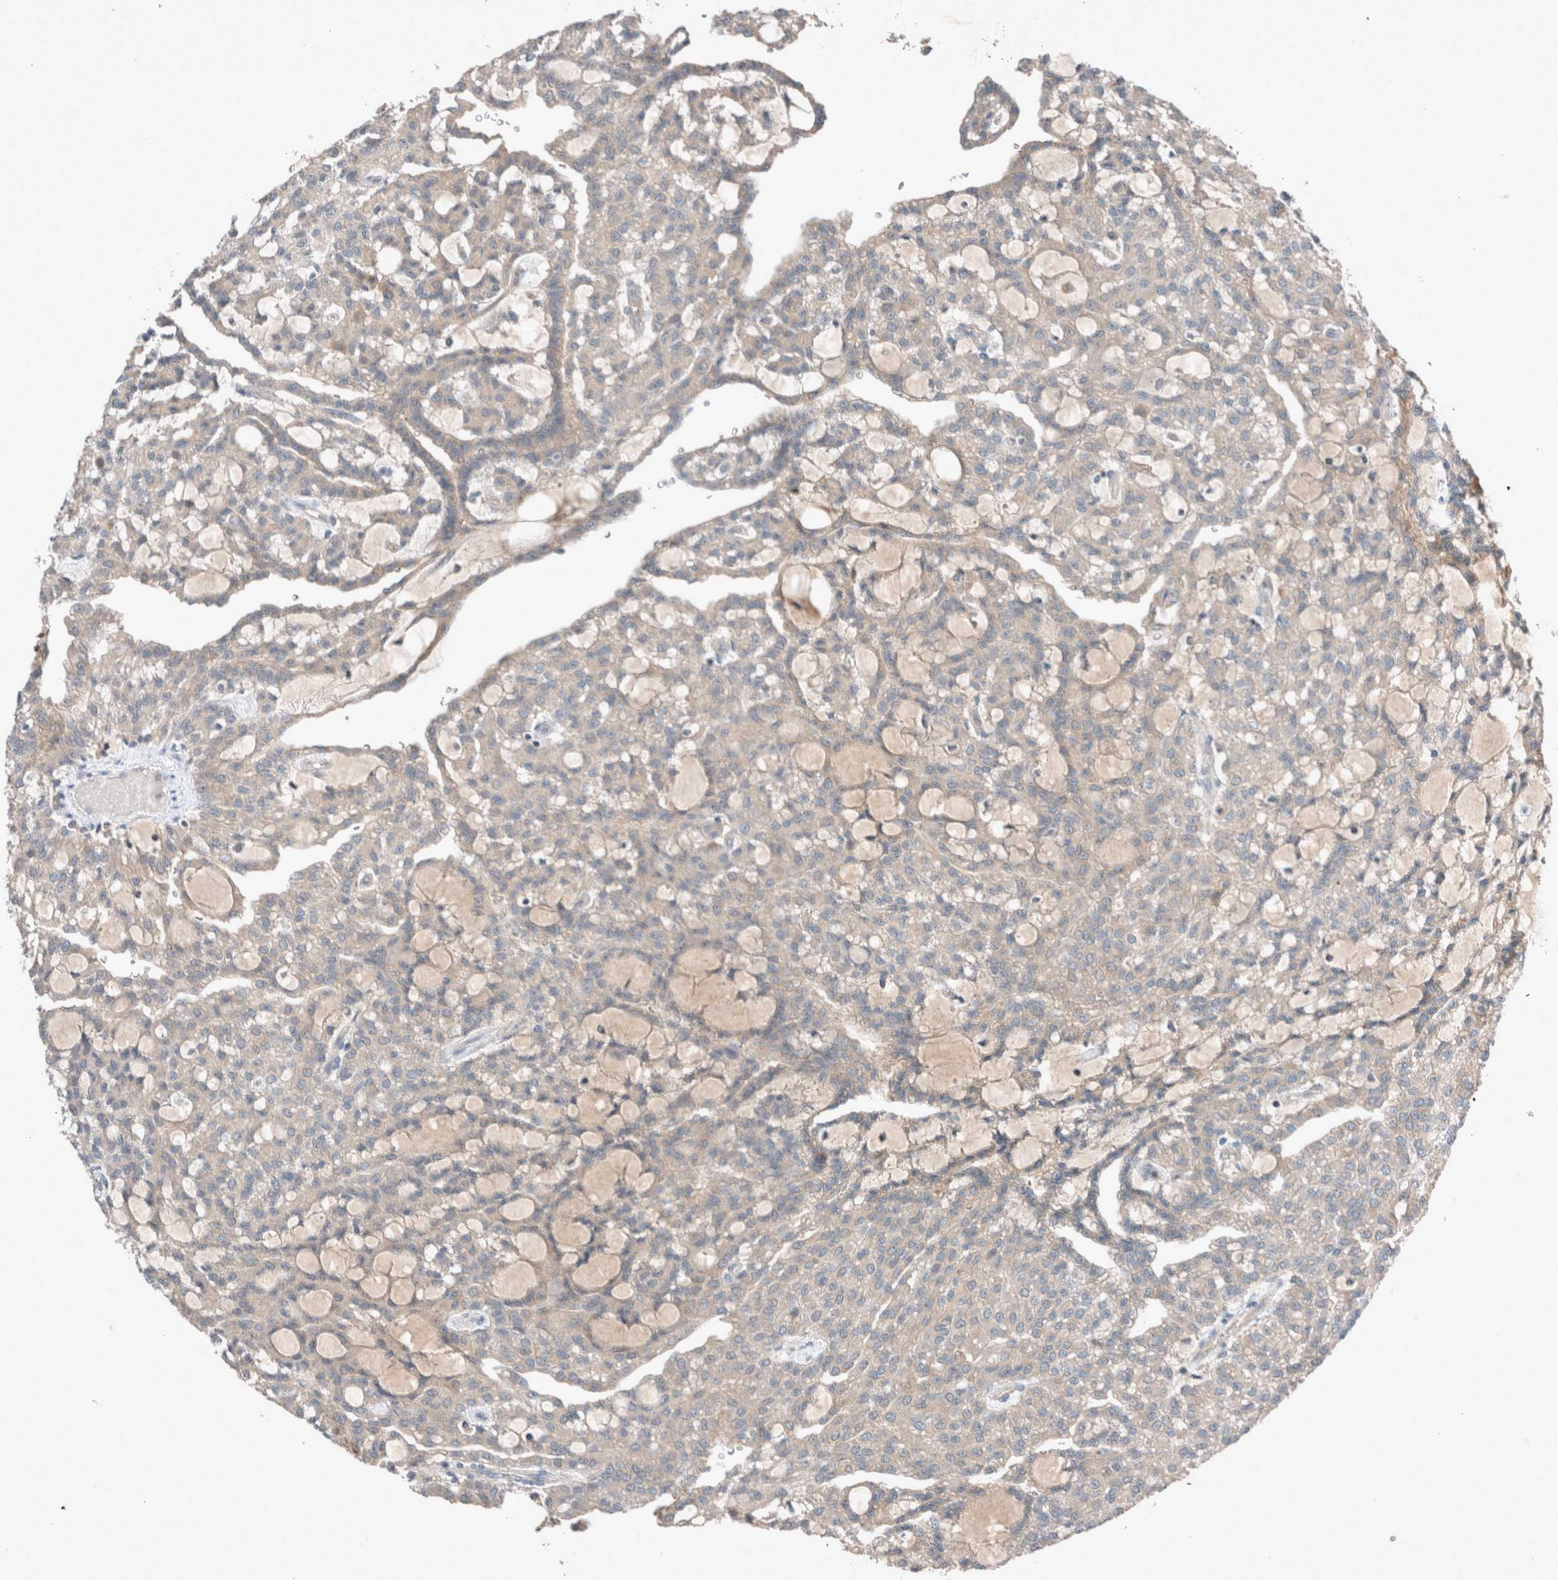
{"staining": {"intensity": "negative", "quantity": "none", "location": "none"}, "tissue": "renal cancer", "cell_type": "Tumor cells", "image_type": "cancer", "snomed": [{"axis": "morphology", "description": "Adenocarcinoma, NOS"}, {"axis": "topography", "description": "Kidney"}], "caption": "Immunohistochemistry photomicrograph of human renal adenocarcinoma stained for a protein (brown), which shows no staining in tumor cells. (Immunohistochemistry (ihc), brightfield microscopy, high magnification).", "gene": "UGCG", "patient": {"sex": "male", "age": 63}}